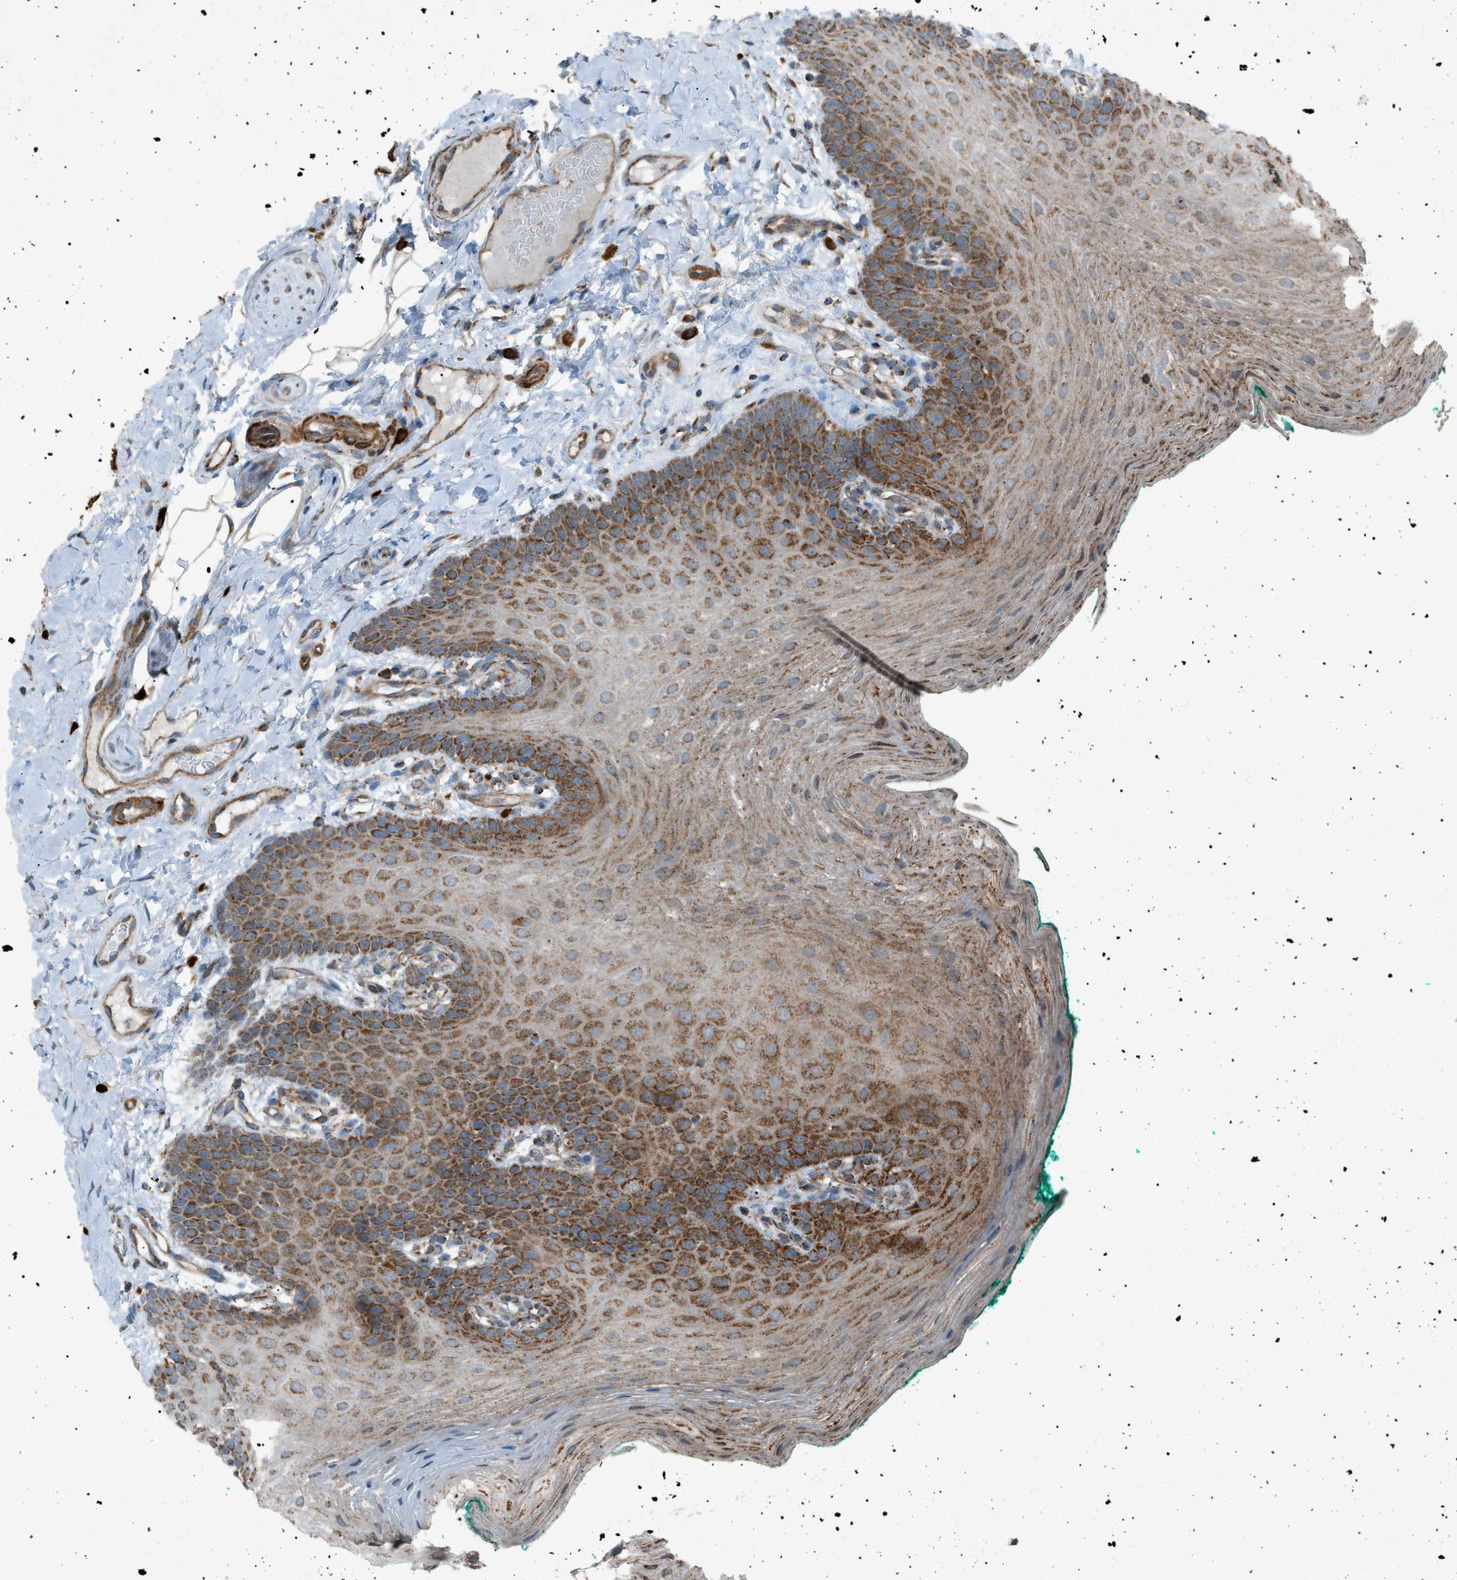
{"staining": {"intensity": "strong", "quantity": "25%-75%", "location": "cytoplasmic/membranous"}, "tissue": "oral mucosa", "cell_type": "Squamous epithelial cells", "image_type": "normal", "snomed": [{"axis": "morphology", "description": "Normal tissue, NOS"}, {"axis": "topography", "description": "Oral tissue"}], "caption": "IHC photomicrograph of benign oral mucosa: human oral mucosa stained using immunohistochemistry (IHC) exhibits high levels of strong protein expression localized specifically in the cytoplasmic/membranous of squamous epithelial cells, appearing as a cytoplasmic/membranous brown color.", "gene": "C1GALT1C1", "patient": {"sex": "male", "age": 58}}